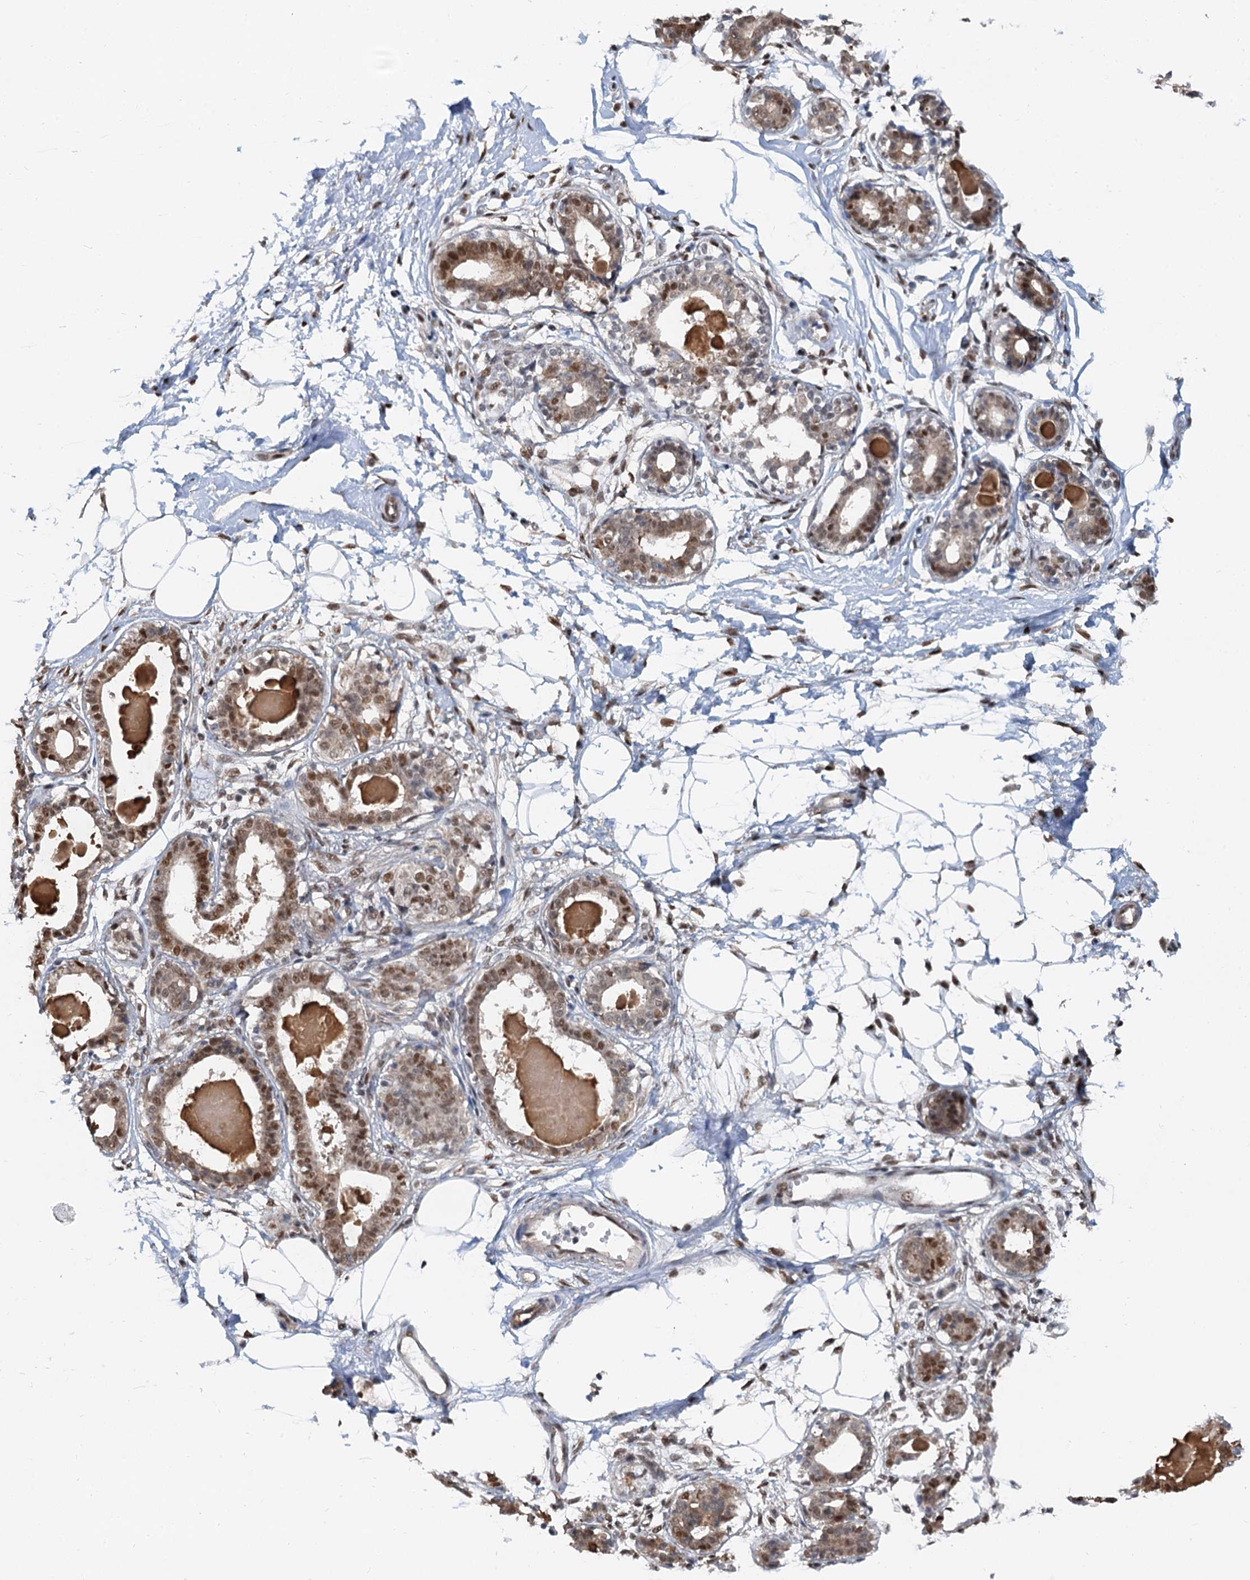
{"staining": {"intensity": "strong", "quantity": ">75%", "location": "nuclear"}, "tissue": "breast", "cell_type": "Adipocytes", "image_type": "normal", "snomed": [{"axis": "morphology", "description": "Normal tissue, NOS"}, {"axis": "topography", "description": "Breast"}], "caption": "An immunohistochemistry micrograph of benign tissue is shown. Protein staining in brown labels strong nuclear positivity in breast within adipocytes. Nuclei are stained in blue.", "gene": "CFDP1", "patient": {"sex": "female", "age": 45}}